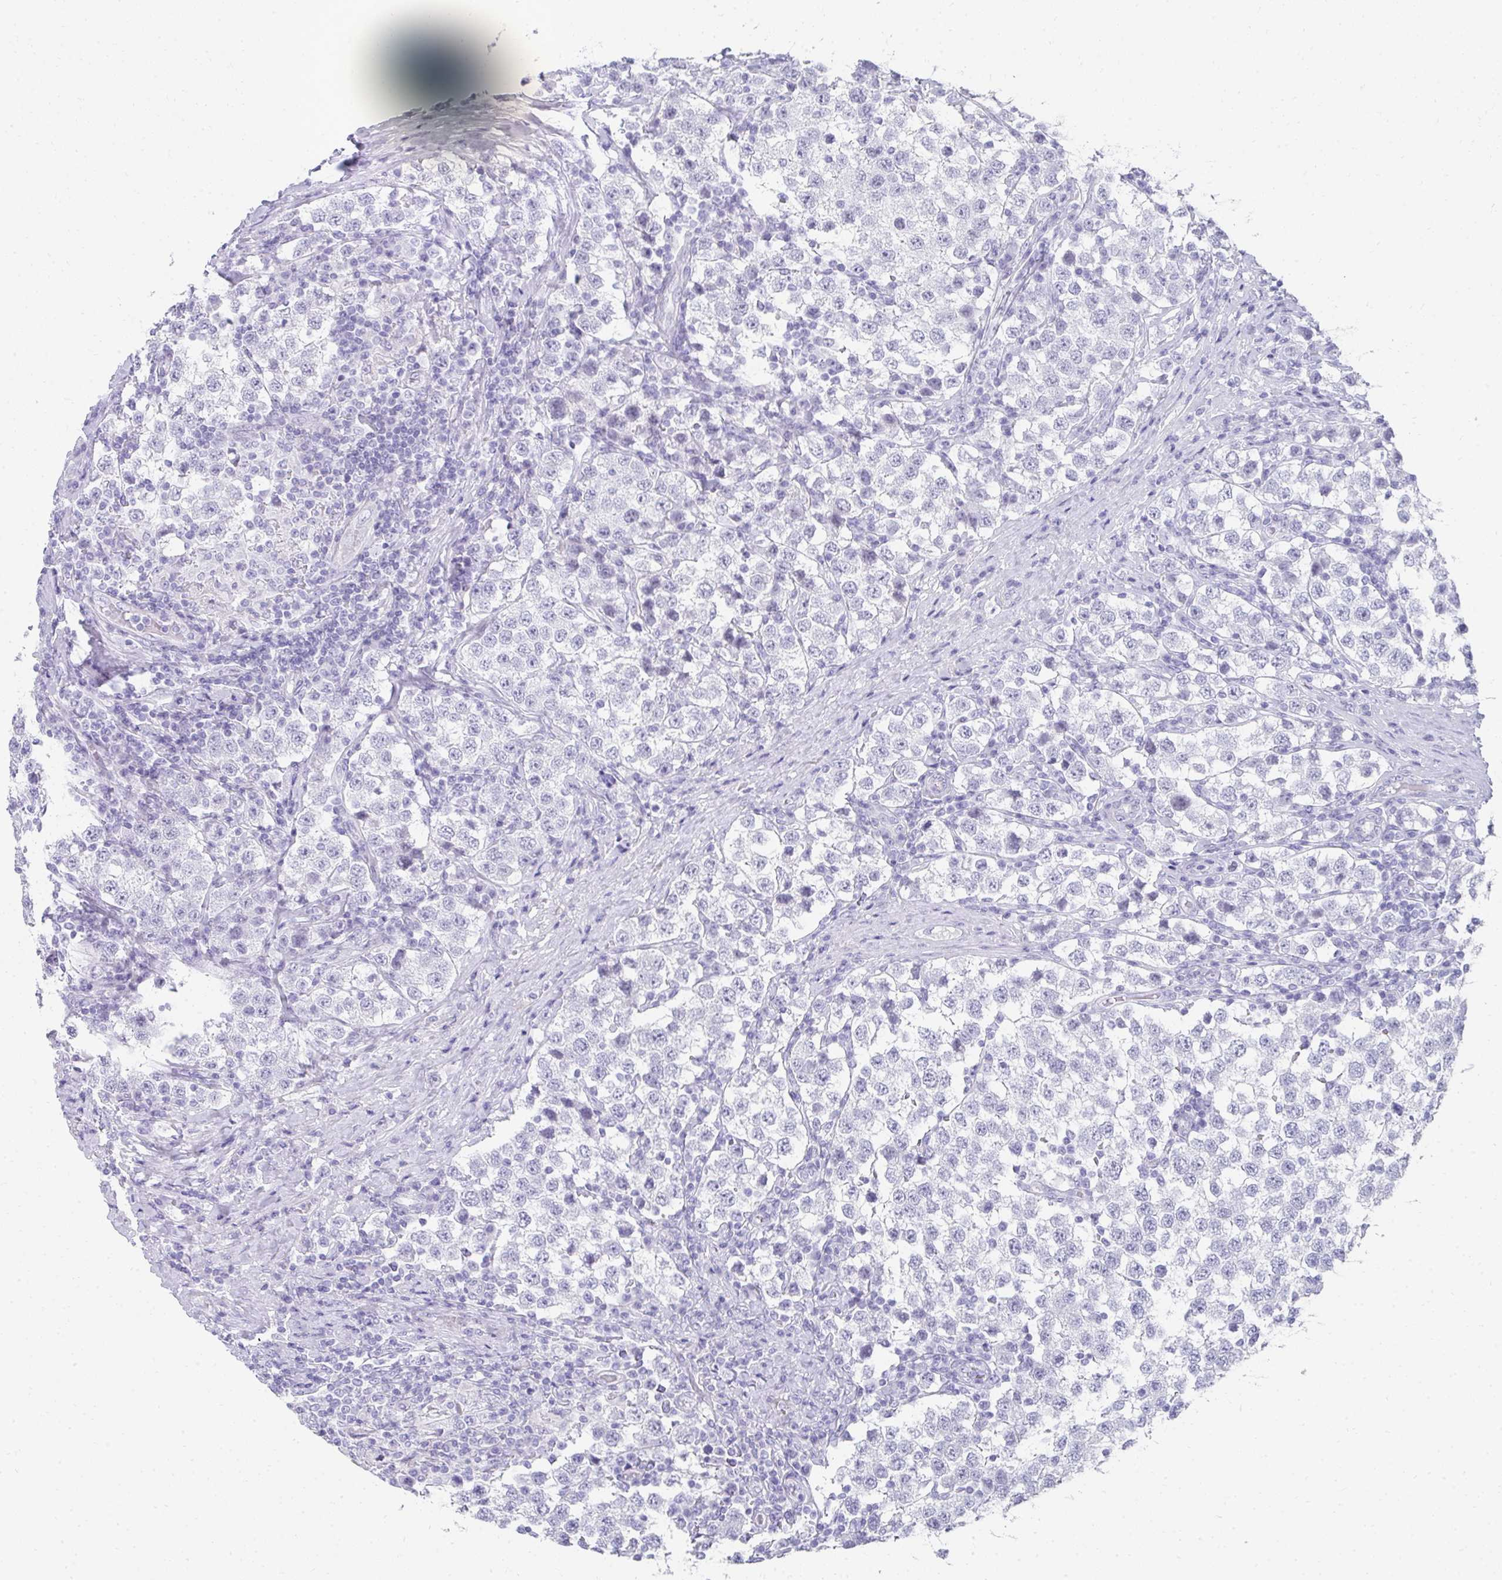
{"staining": {"intensity": "negative", "quantity": "none", "location": "none"}, "tissue": "testis cancer", "cell_type": "Tumor cells", "image_type": "cancer", "snomed": [{"axis": "morphology", "description": "Seminoma, NOS"}, {"axis": "topography", "description": "Testis"}], "caption": "Photomicrograph shows no protein positivity in tumor cells of seminoma (testis) tissue.", "gene": "RLF", "patient": {"sex": "male", "age": 34}}